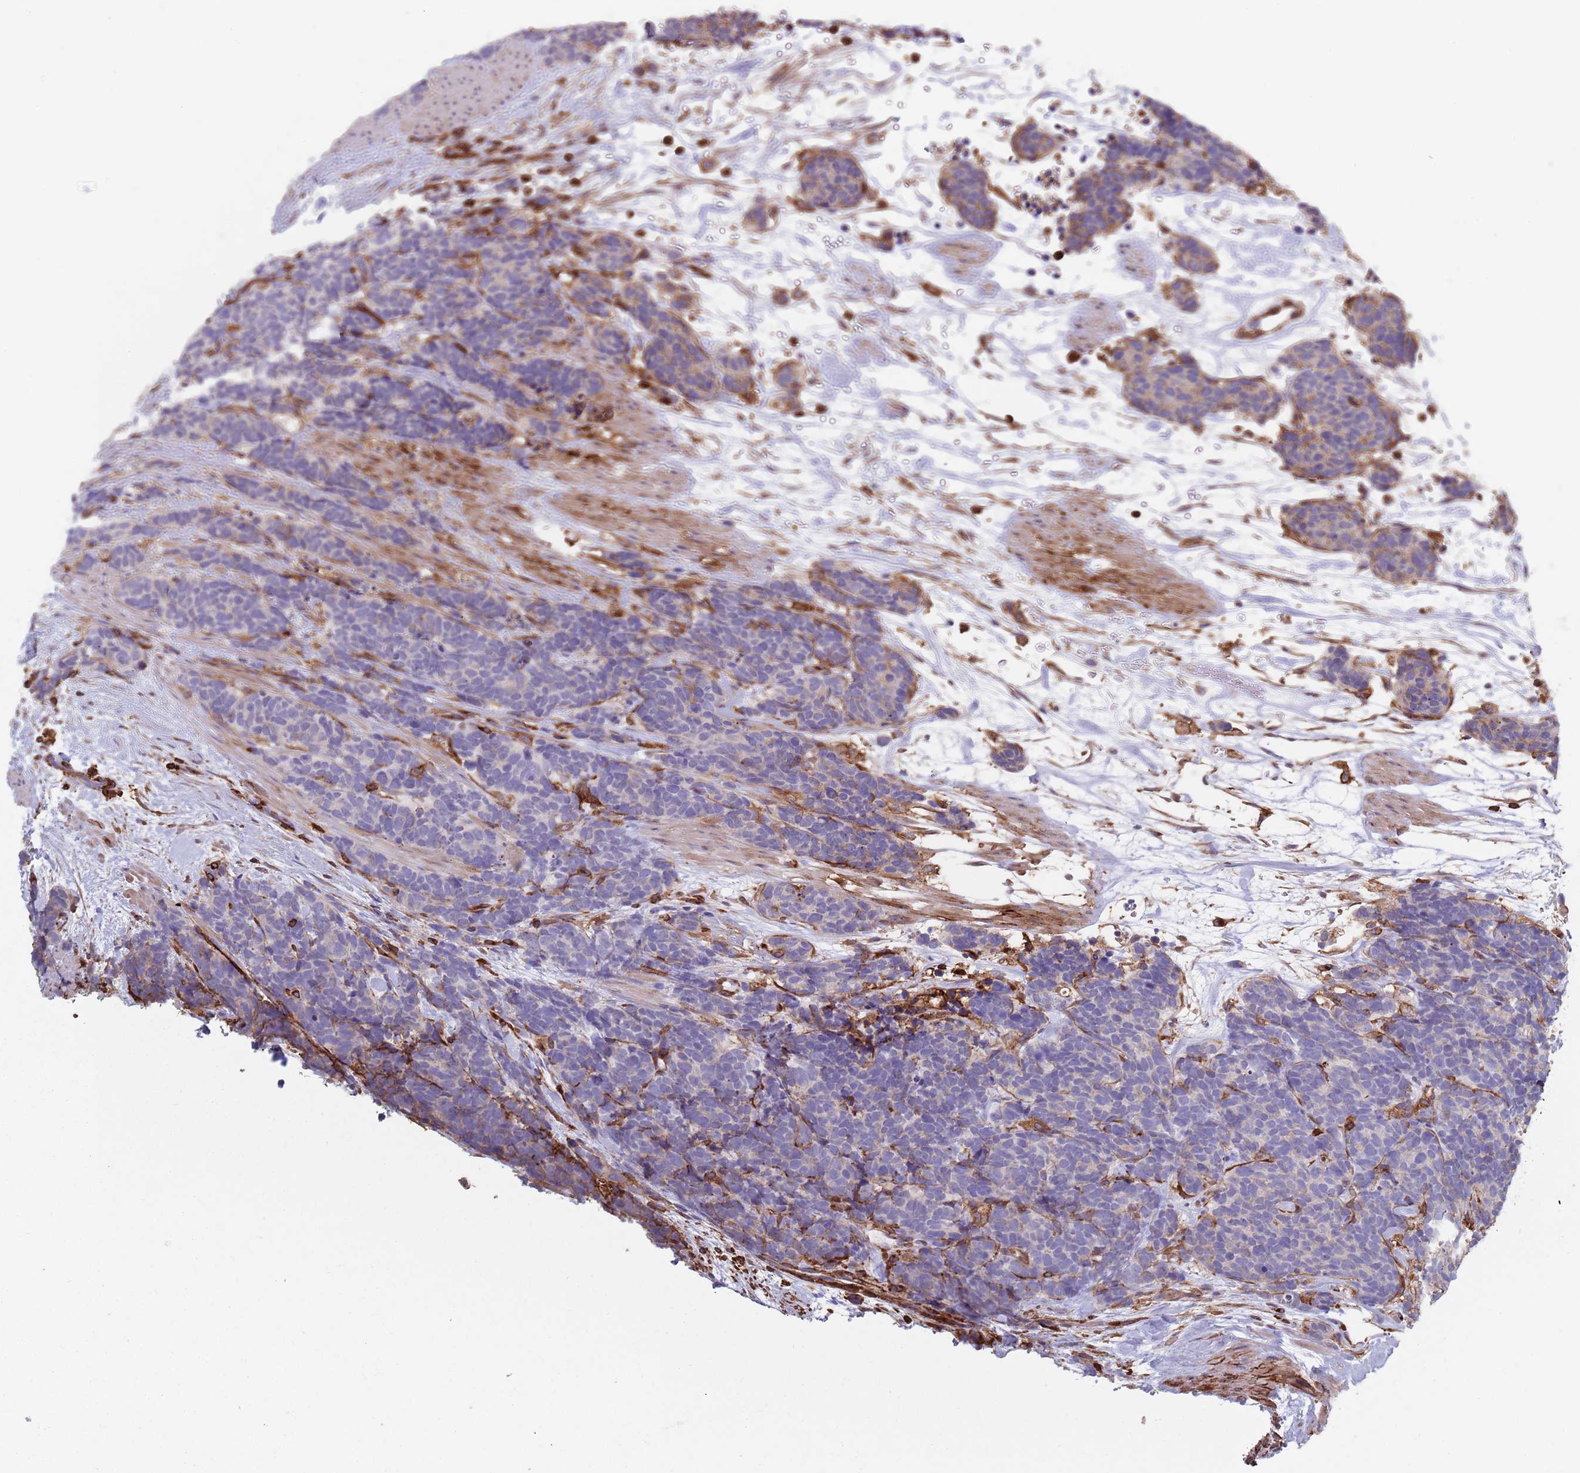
{"staining": {"intensity": "weak", "quantity": "<25%", "location": "cytoplasmic/membranous"}, "tissue": "carcinoid", "cell_type": "Tumor cells", "image_type": "cancer", "snomed": [{"axis": "morphology", "description": "Carcinoma, NOS"}, {"axis": "morphology", "description": "Carcinoid, malignant, NOS"}, {"axis": "topography", "description": "Prostate"}], "caption": "Immunohistochemistry micrograph of neoplastic tissue: carcinoma stained with DAB reveals no significant protein staining in tumor cells.", "gene": "RNF144A", "patient": {"sex": "male", "age": 57}}